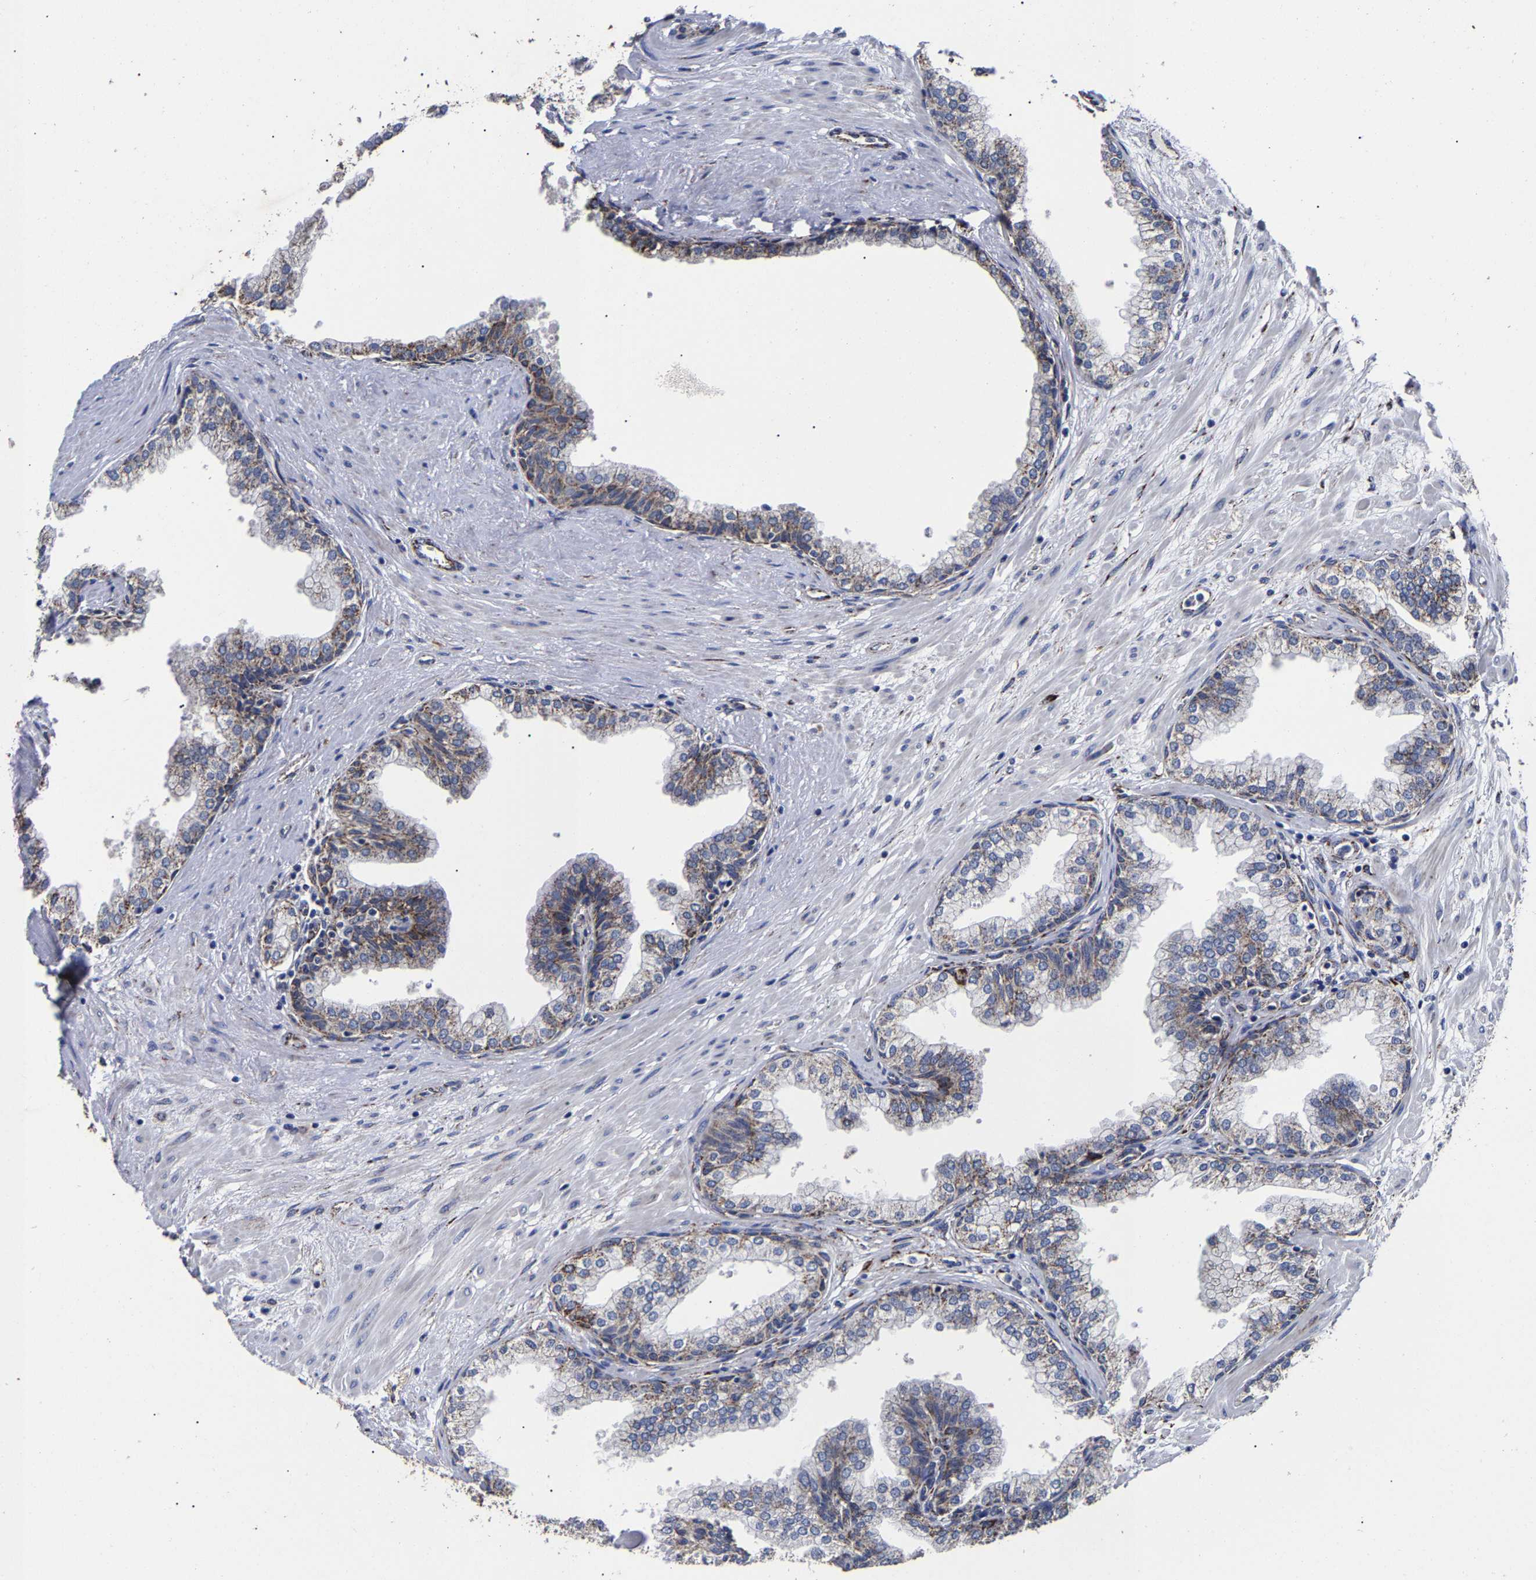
{"staining": {"intensity": "moderate", "quantity": ">75%", "location": "cytoplasmic/membranous"}, "tissue": "prostate", "cell_type": "Glandular cells", "image_type": "normal", "snomed": [{"axis": "morphology", "description": "Normal tissue, NOS"}, {"axis": "morphology", "description": "Urothelial carcinoma, Low grade"}, {"axis": "topography", "description": "Urinary bladder"}, {"axis": "topography", "description": "Prostate"}], "caption": "A photomicrograph of human prostate stained for a protein exhibits moderate cytoplasmic/membranous brown staining in glandular cells.", "gene": "AASS", "patient": {"sex": "male", "age": 60}}